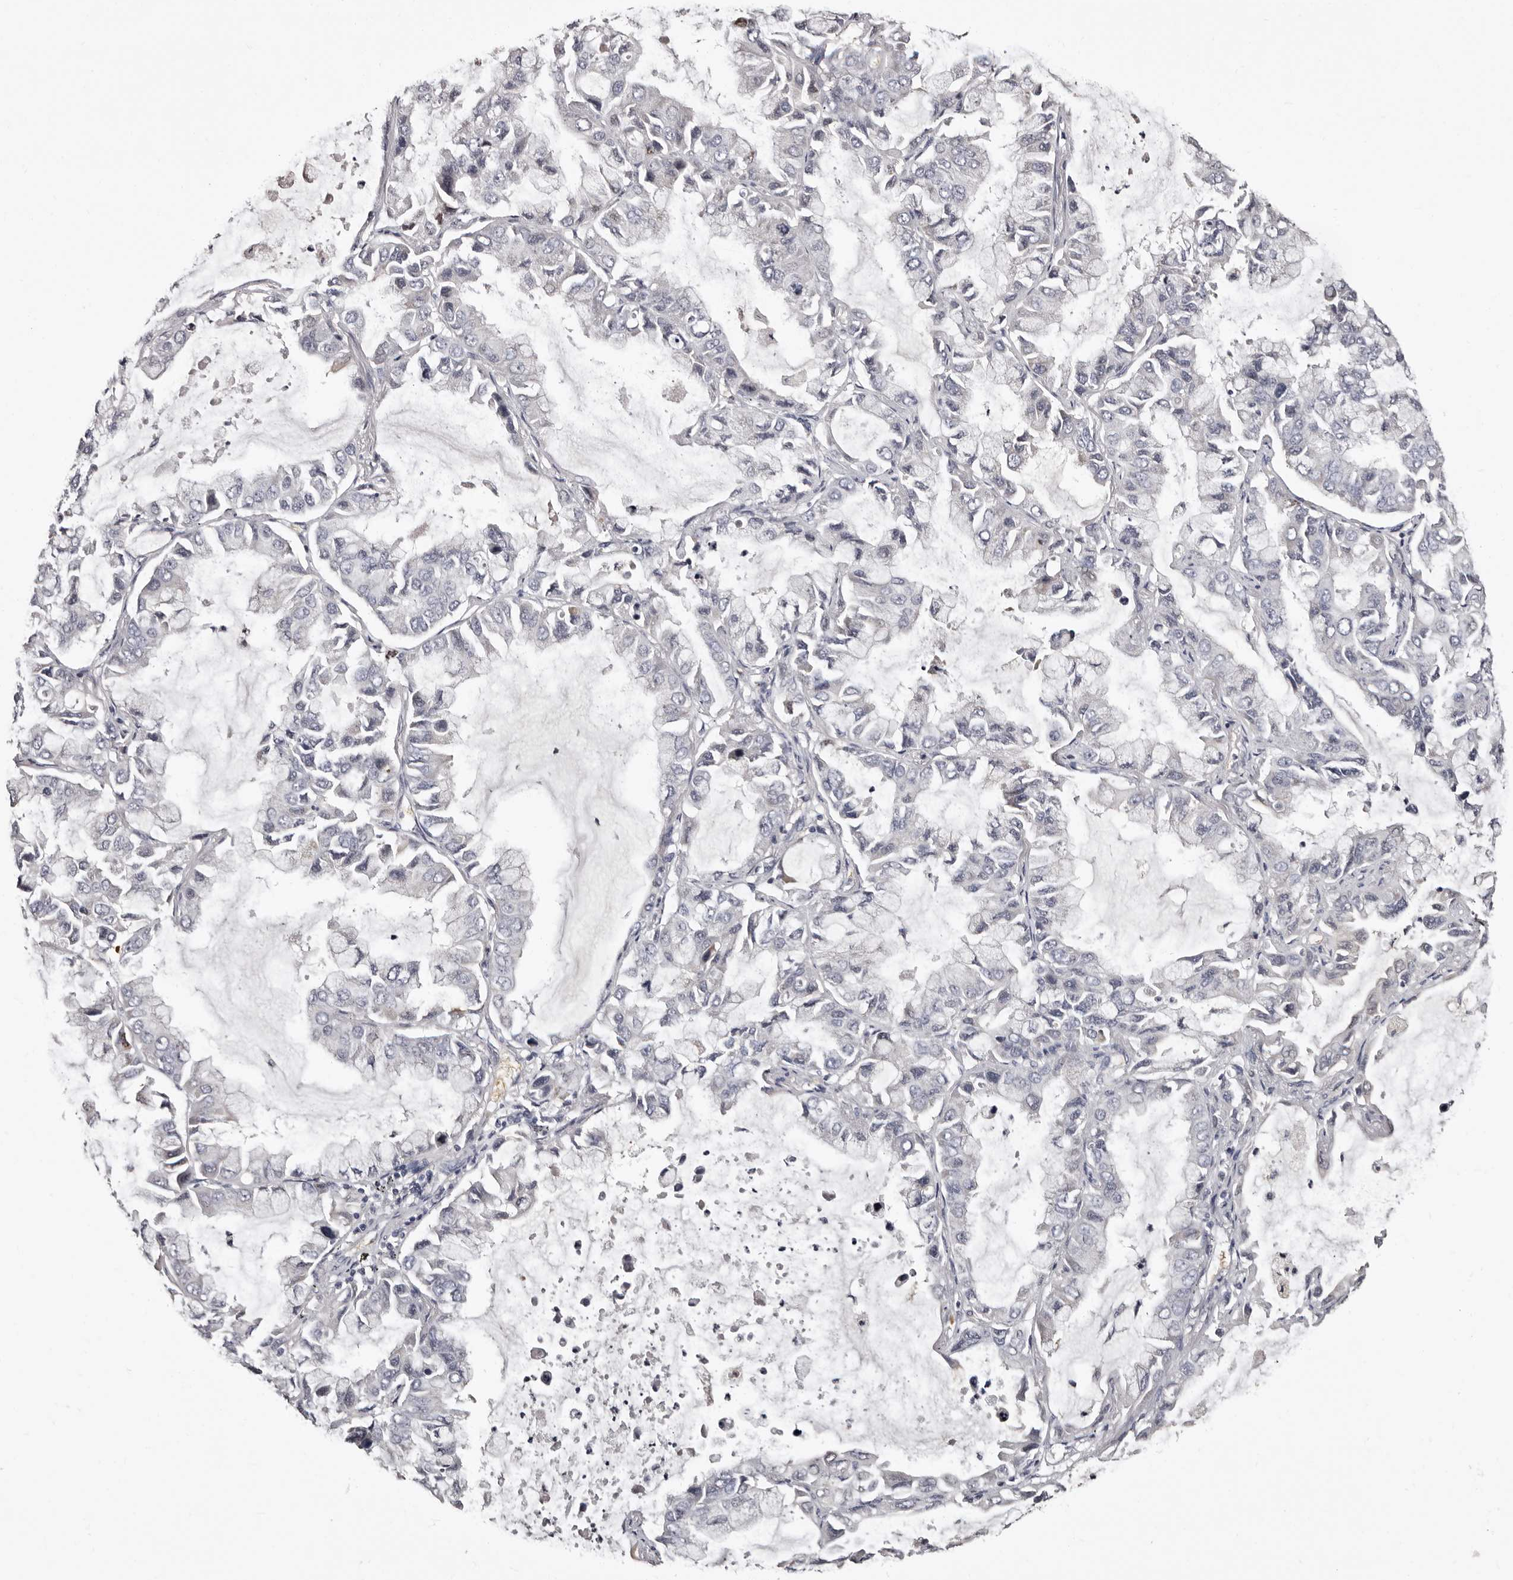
{"staining": {"intensity": "negative", "quantity": "none", "location": "none"}, "tissue": "lung cancer", "cell_type": "Tumor cells", "image_type": "cancer", "snomed": [{"axis": "morphology", "description": "Adenocarcinoma, NOS"}, {"axis": "topography", "description": "Lung"}], "caption": "Tumor cells are negative for protein expression in human lung adenocarcinoma.", "gene": "BPGM", "patient": {"sex": "male", "age": 64}}